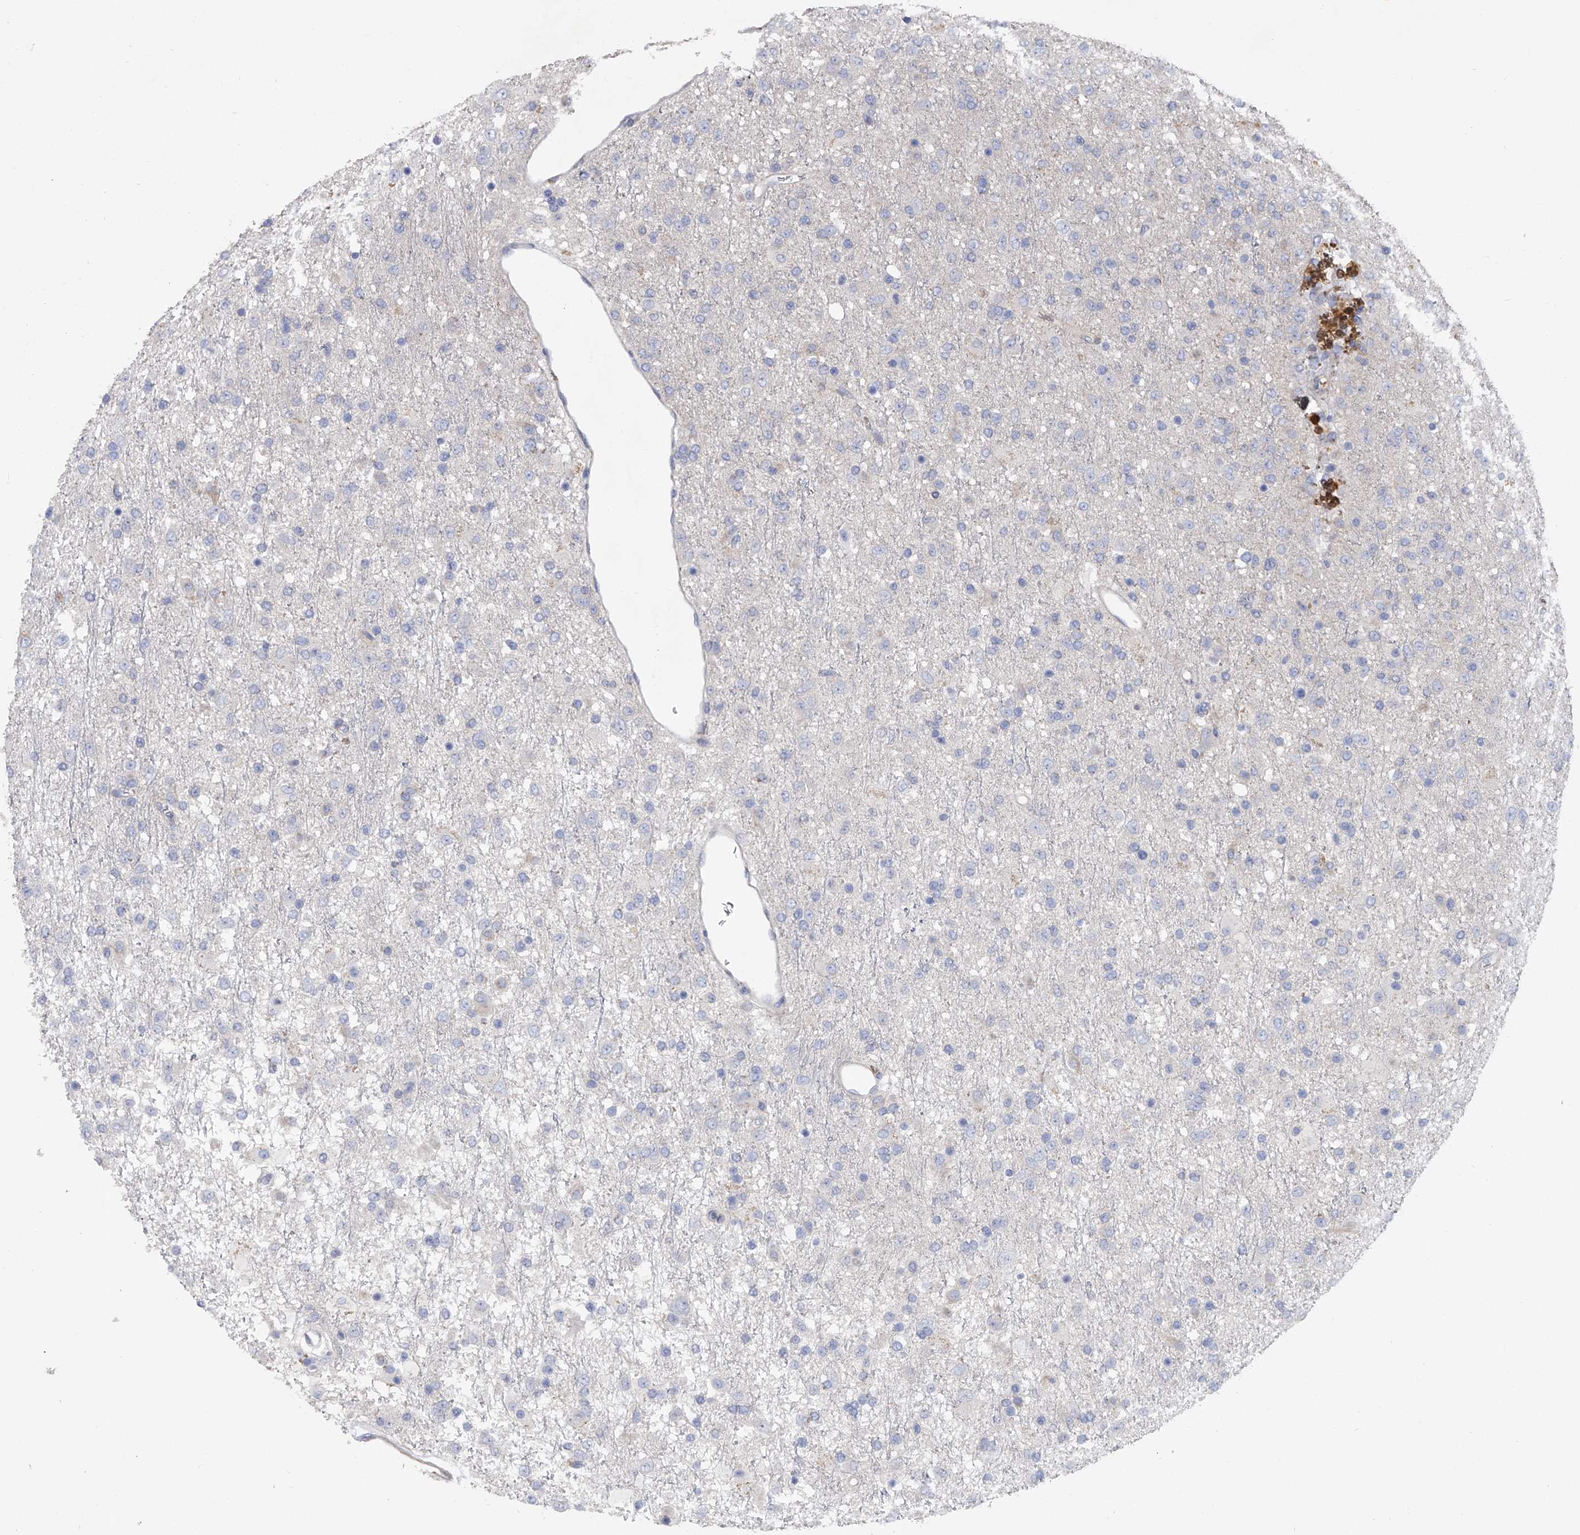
{"staining": {"intensity": "negative", "quantity": "none", "location": "none"}, "tissue": "glioma", "cell_type": "Tumor cells", "image_type": "cancer", "snomed": [{"axis": "morphology", "description": "Glioma, malignant, Low grade"}, {"axis": "topography", "description": "Brain"}], "caption": "This is an immunohistochemistry photomicrograph of malignant glioma (low-grade). There is no positivity in tumor cells.", "gene": "RWDD2A", "patient": {"sex": "male", "age": 65}}